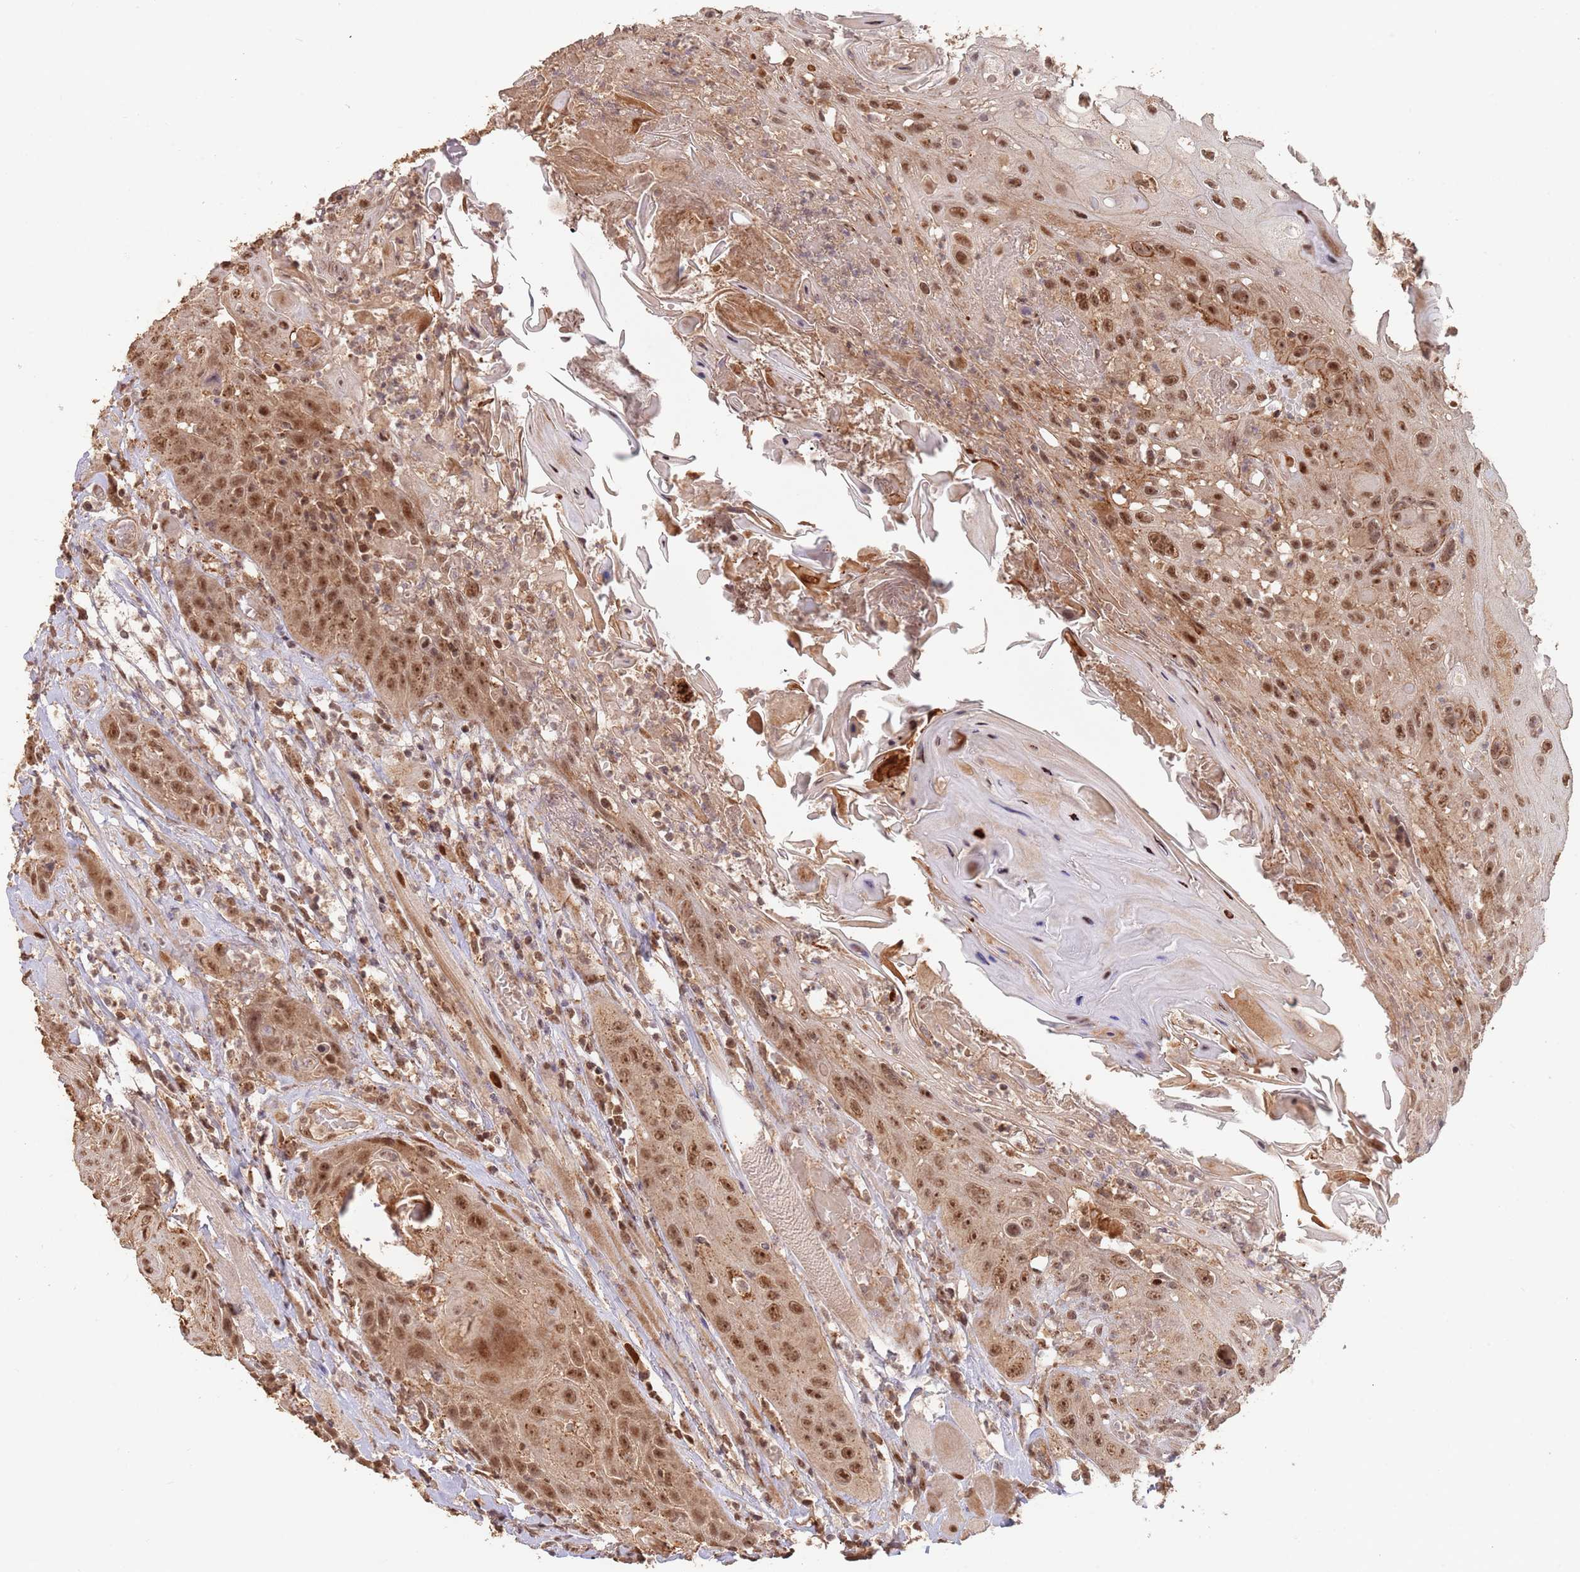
{"staining": {"intensity": "moderate", "quantity": ">75%", "location": "nuclear"}, "tissue": "head and neck cancer", "cell_type": "Tumor cells", "image_type": "cancer", "snomed": [{"axis": "morphology", "description": "Squamous cell carcinoma, NOS"}, {"axis": "topography", "description": "Head-Neck"}], "caption": "Head and neck cancer stained with IHC reveals moderate nuclear positivity in approximately >75% of tumor cells.", "gene": "RFXANK", "patient": {"sex": "female", "age": 59}}